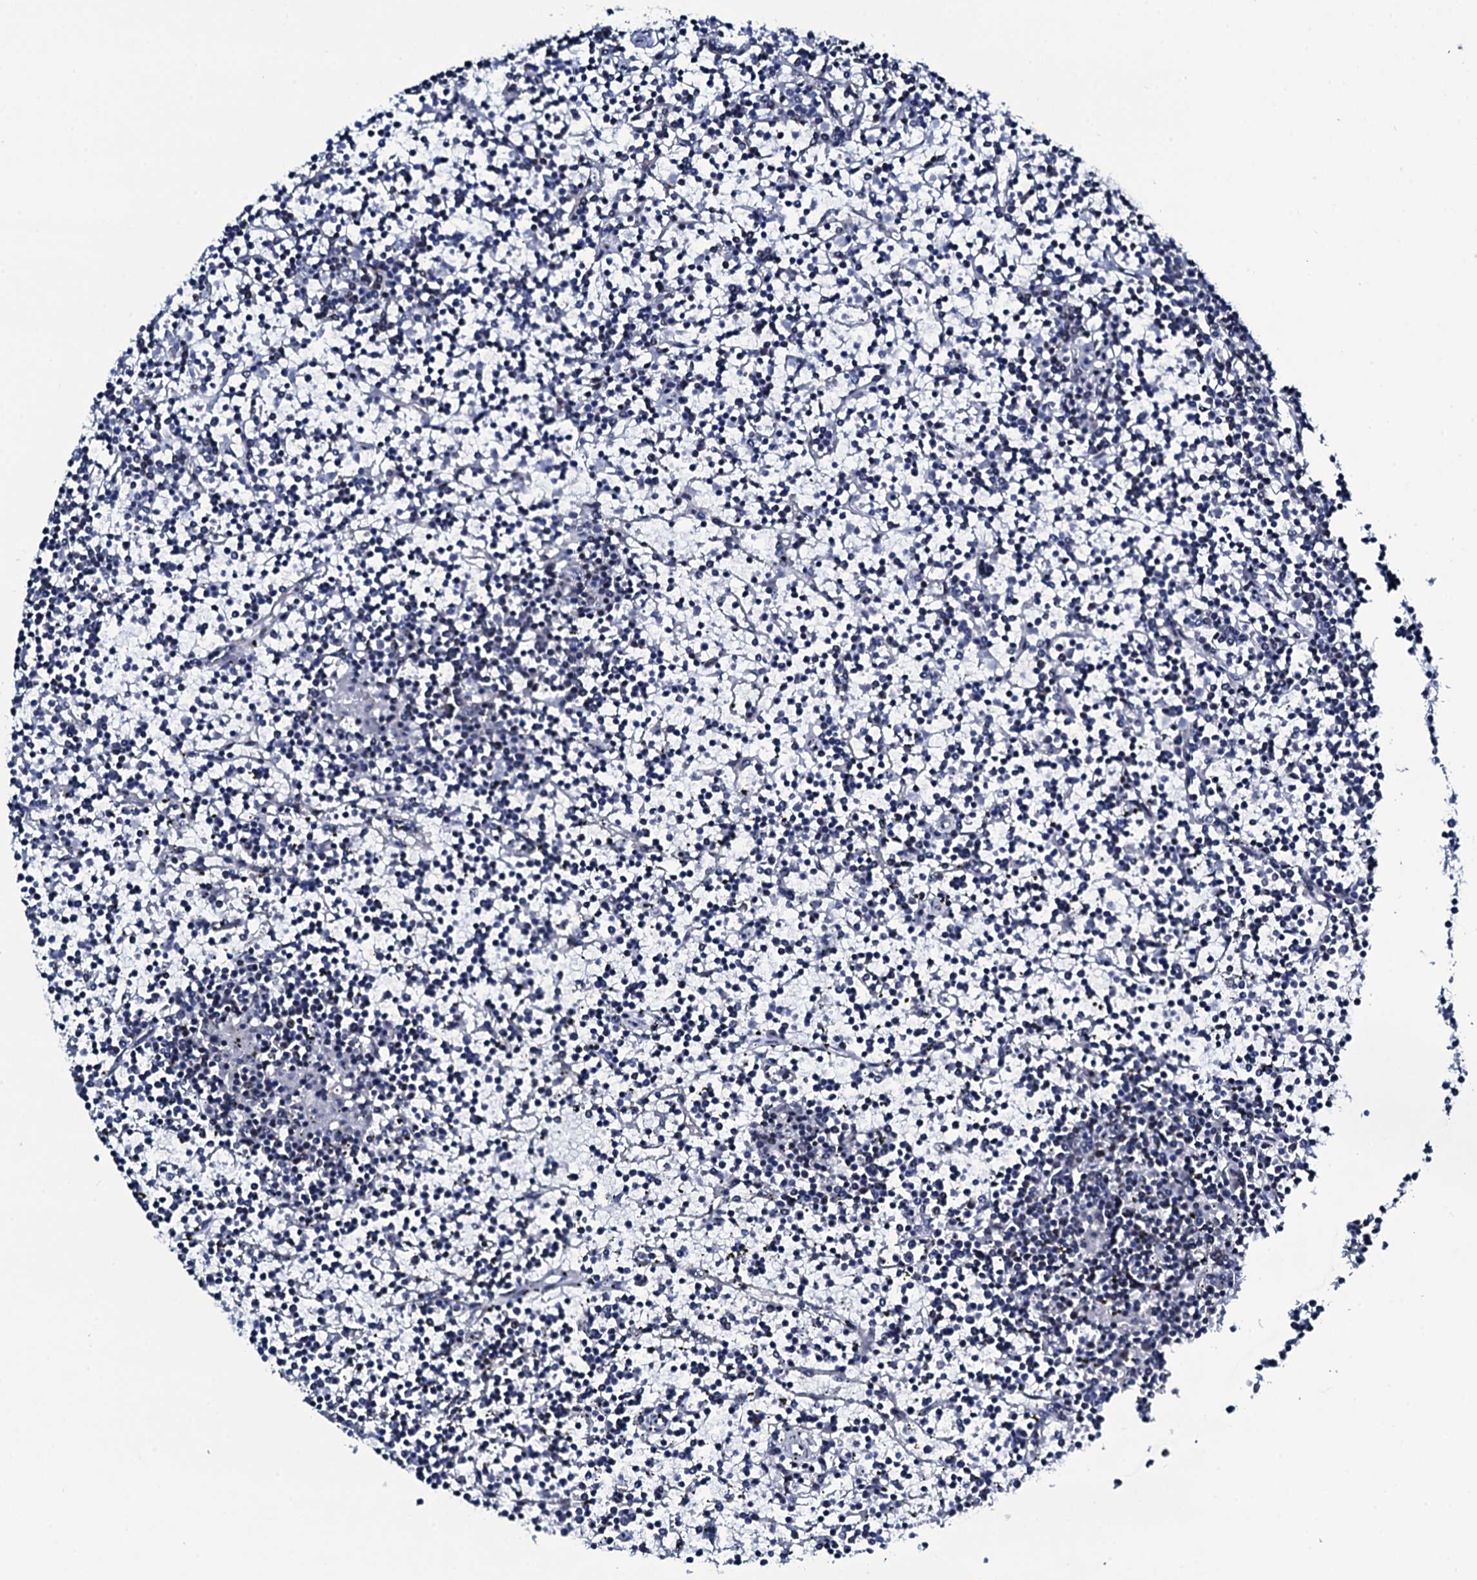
{"staining": {"intensity": "negative", "quantity": "none", "location": "none"}, "tissue": "lymphoma", "cell_type": "Tumor cells", "image_type": "cancer", "snomed": [{"axis": "morphology", "description": "Malignant lymphoma, non-Hodgkin's type, Low grade"}, {"axis": "topography", "description": "Spleen"}], "caption": "DAB (3,3'-diaminobenzidine) immunohistochemical staining of human lymphoma displays no significant positivity in tumor cells.", "gene": "CWC15", "patient": {"sex": "female", "age": 19}}